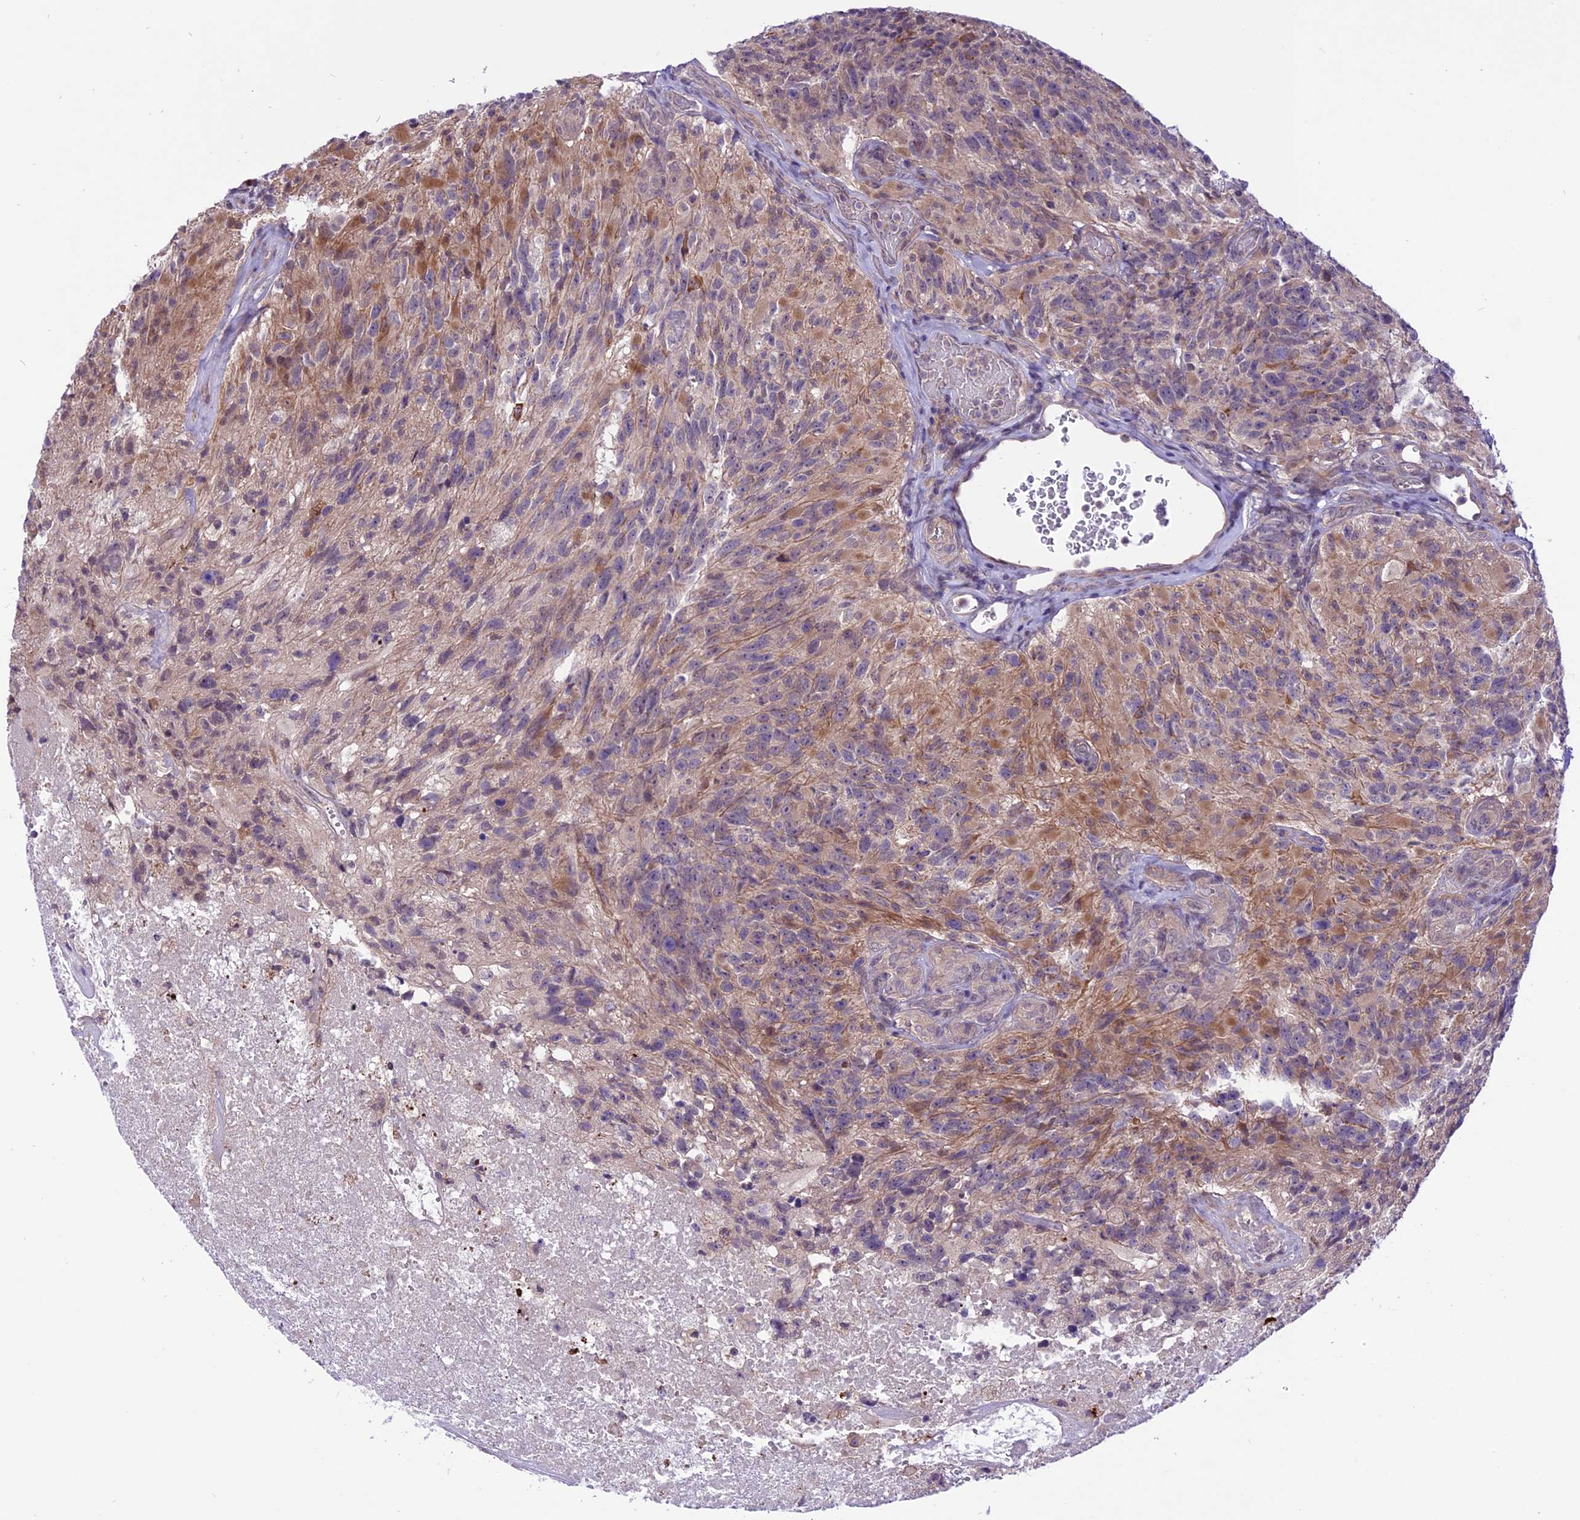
{"staining": {"intensity": "moderate", "quantity": "<25%", "location": "cytoplasmic/membranous"}, "tissue": "glioma", "cell_type": "Tumor cells", "image_type": "cancer", "snomed": [{"axis": "morphology", "description": "Glioma, malignant, High grade"}, {"axis": "topography", "description": "Brain"}], "caption": "Human malignant high-grade glioma stained with a brown dye reveals moderate cytoplasmic/membranous positive positivity in about <25% of tumor cells.", "gene": "SPRED1", "patient": {"sex": "male", "age": 76}}